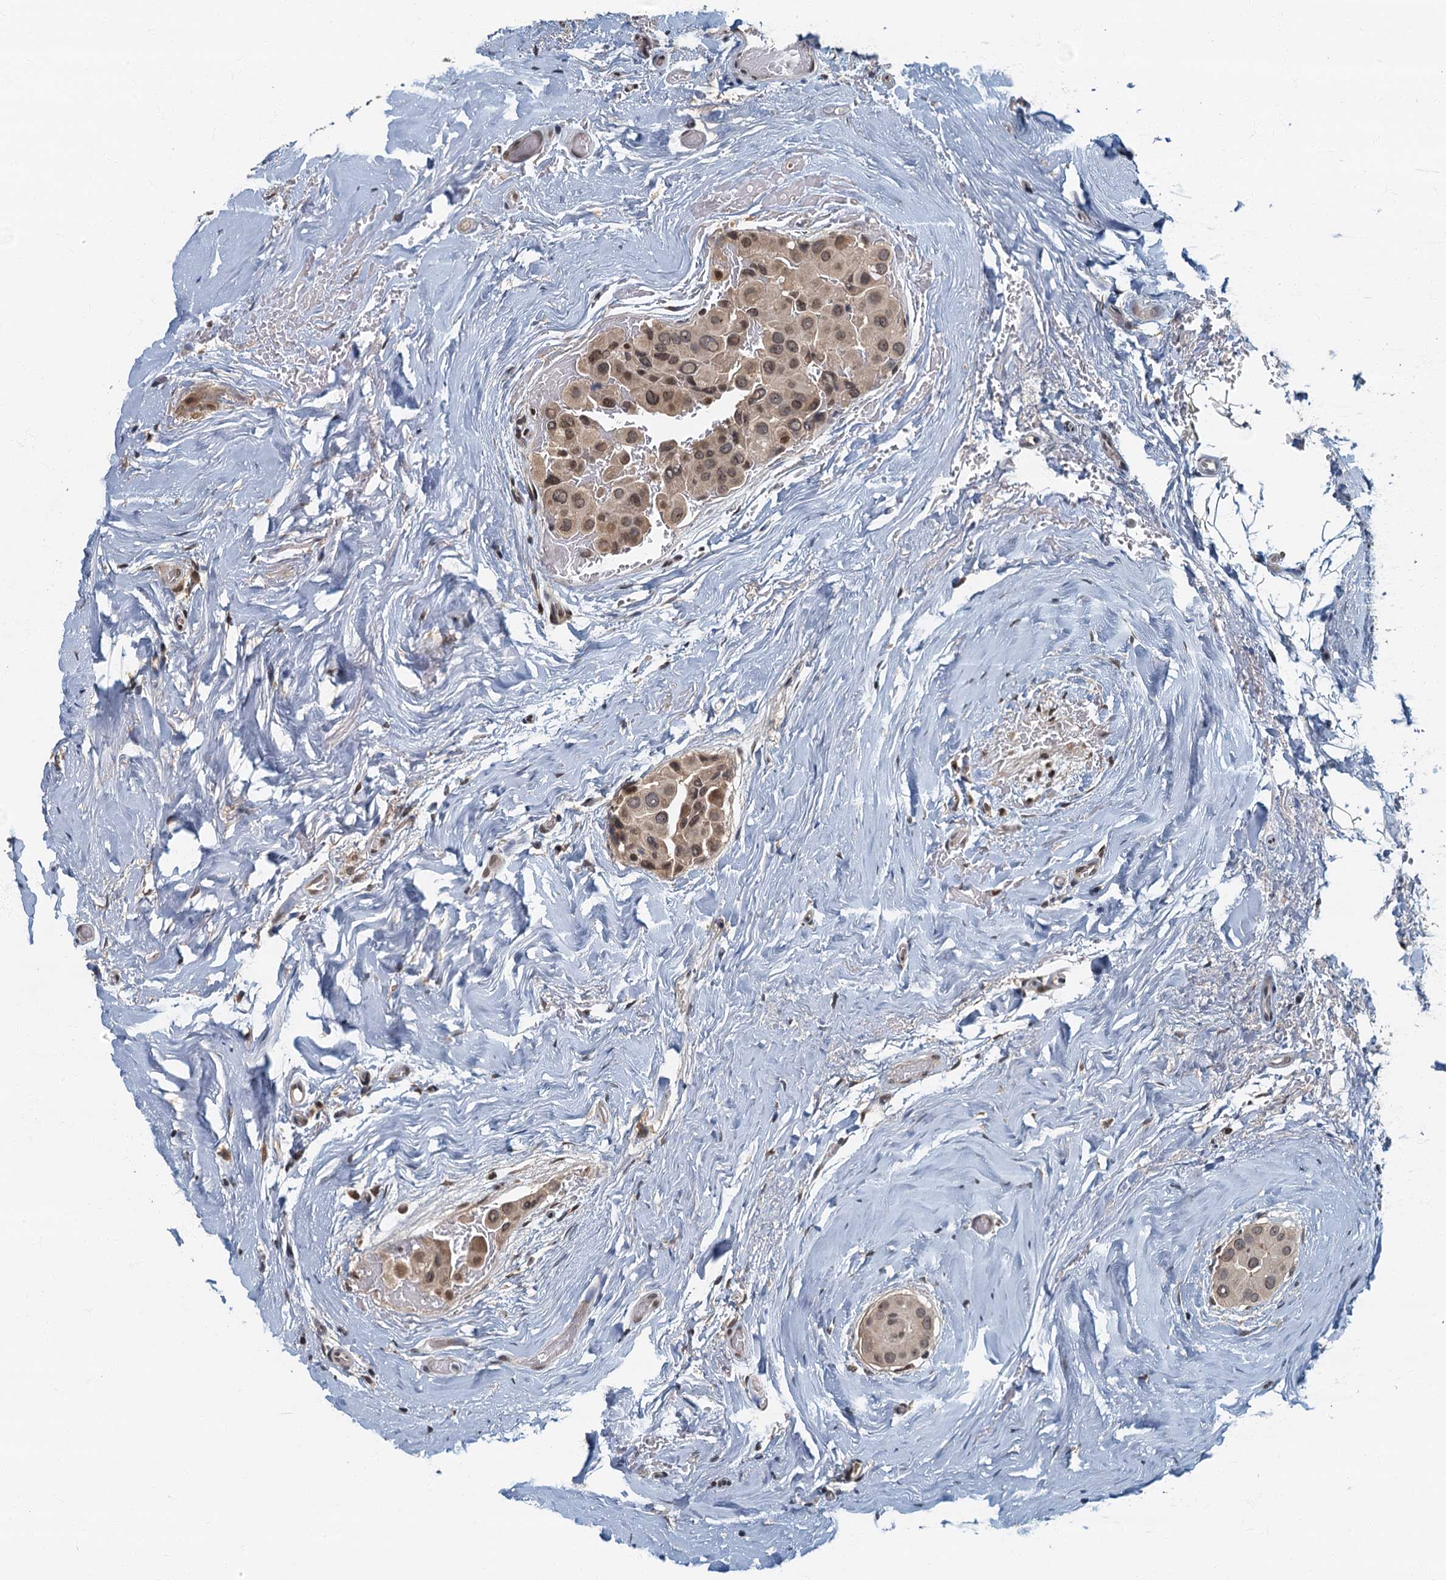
{"staining": {"intensity": "moderate", "quantity": ">75%", "location": "nuclear"}, "tissue": "thyroid cancer", "cell_type": "Tumor cells", "image_type": "cancer", "snomed": [{"axis": "morphology", "description": "Papillary adenocarcinoma, NOS"}, {"axis": "topography", "description": "Thyroid gland"}], "caption": "IHC image of neoplastic tissue: human thyroid cancer stained using IHC exhibits medium levels of moderate protein expression localized specifically in the nuclear of tumor cells, appearing as a nuclear brown color.", "gene": "CKAP2L", "patient": {"sex": "male", "age": 33}}